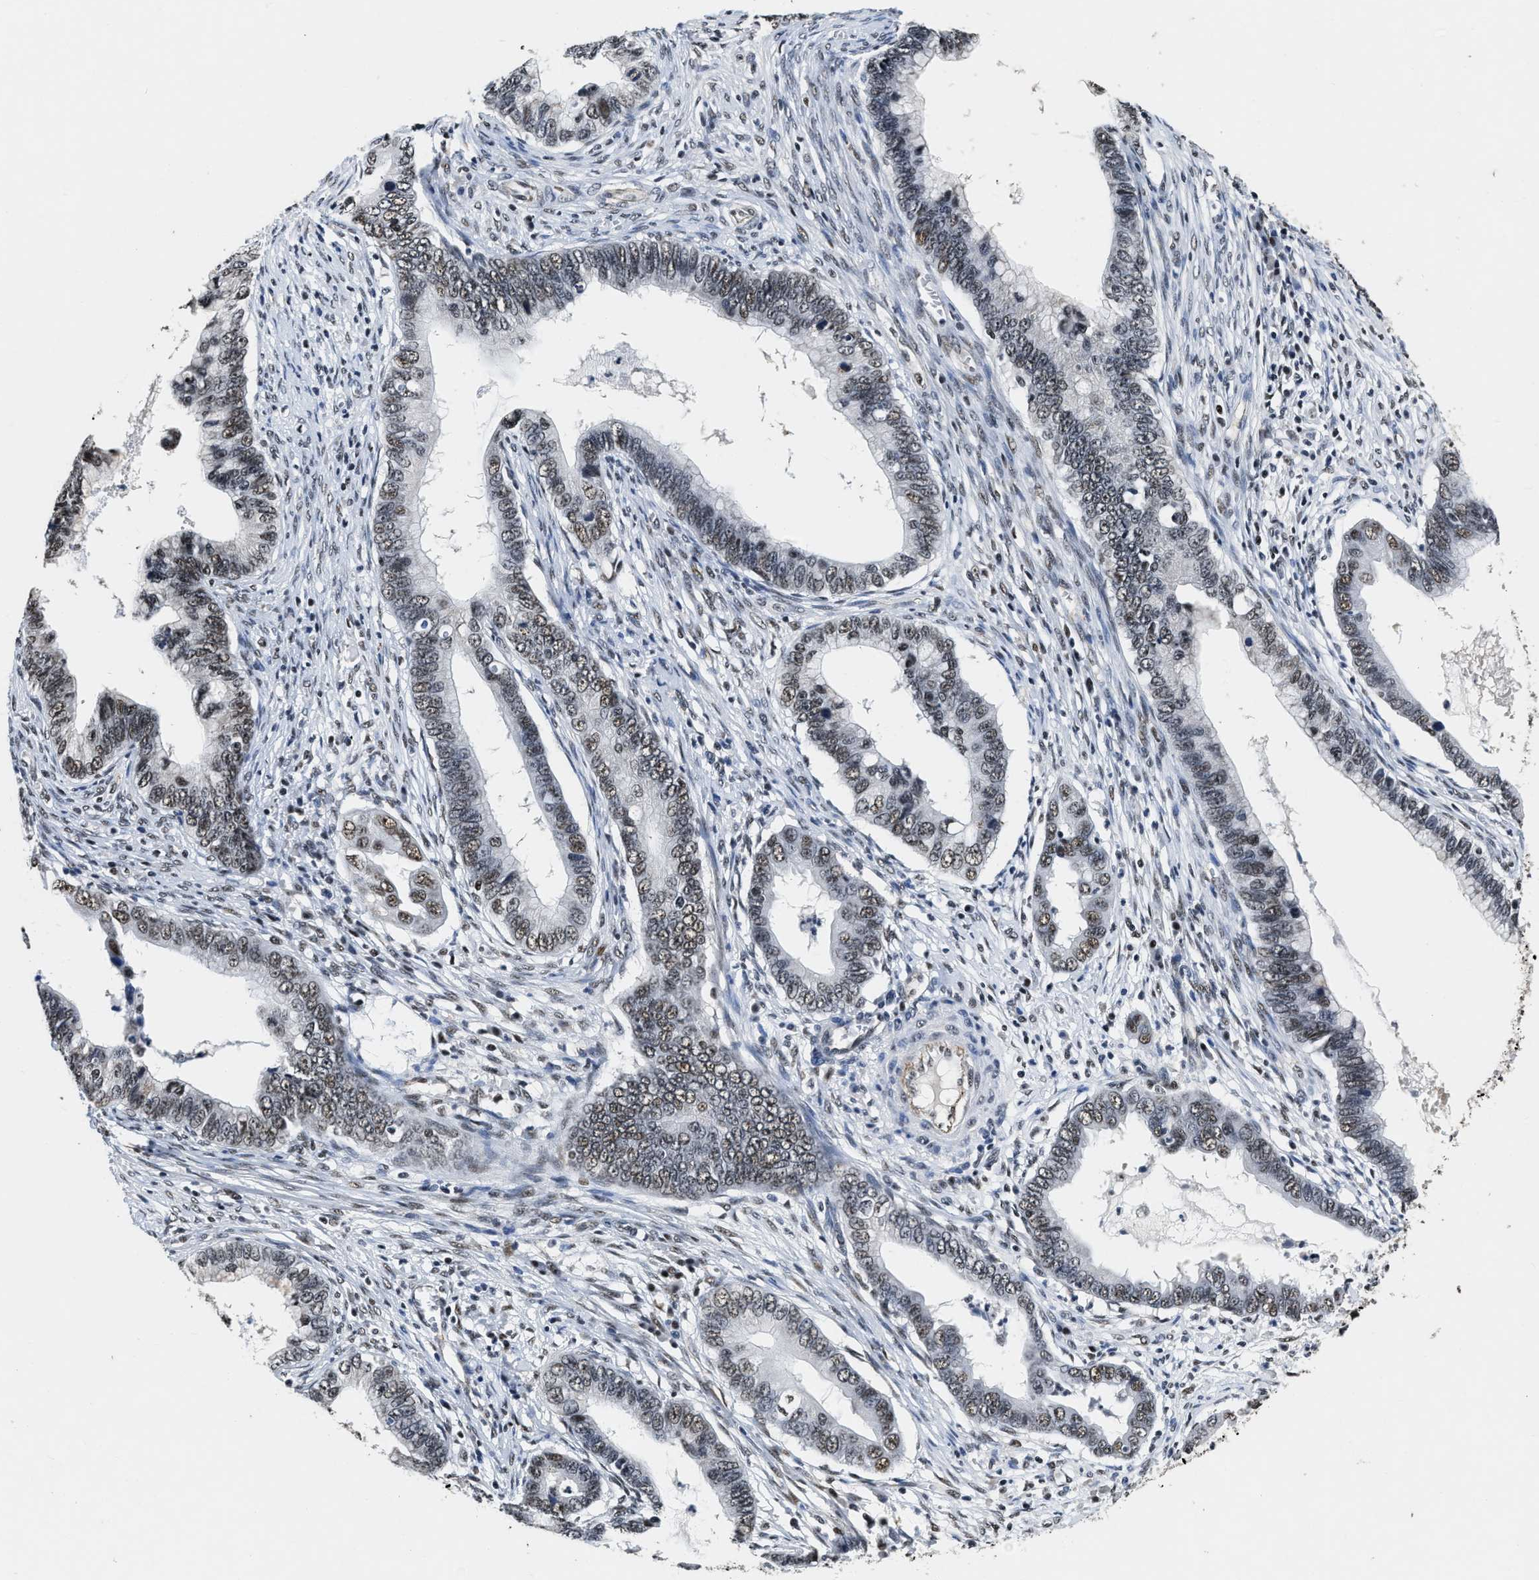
{"staining": {"intensity": "weak", "quantity": ">75%", "location": "nuclear"}, "tissue": "cervical cancer", "cell_type": "Tumor cells", "image_type": "cancer", "snomed": [{"axis": "morphology", "description": "Adenocarcinoma, NOS"}, {"axis": "topography", "description": "Cervix"}], "caption": "Protein staining displays weak nuclear staining in about >75% of tumor cells in cervical cancer. (DAB (3,3'-diaminobenzidine) = brown stain, brightfield microscopy at high magnification).", "gene": "CCNE1", "patient": {"sex": "female", "age": 44}}